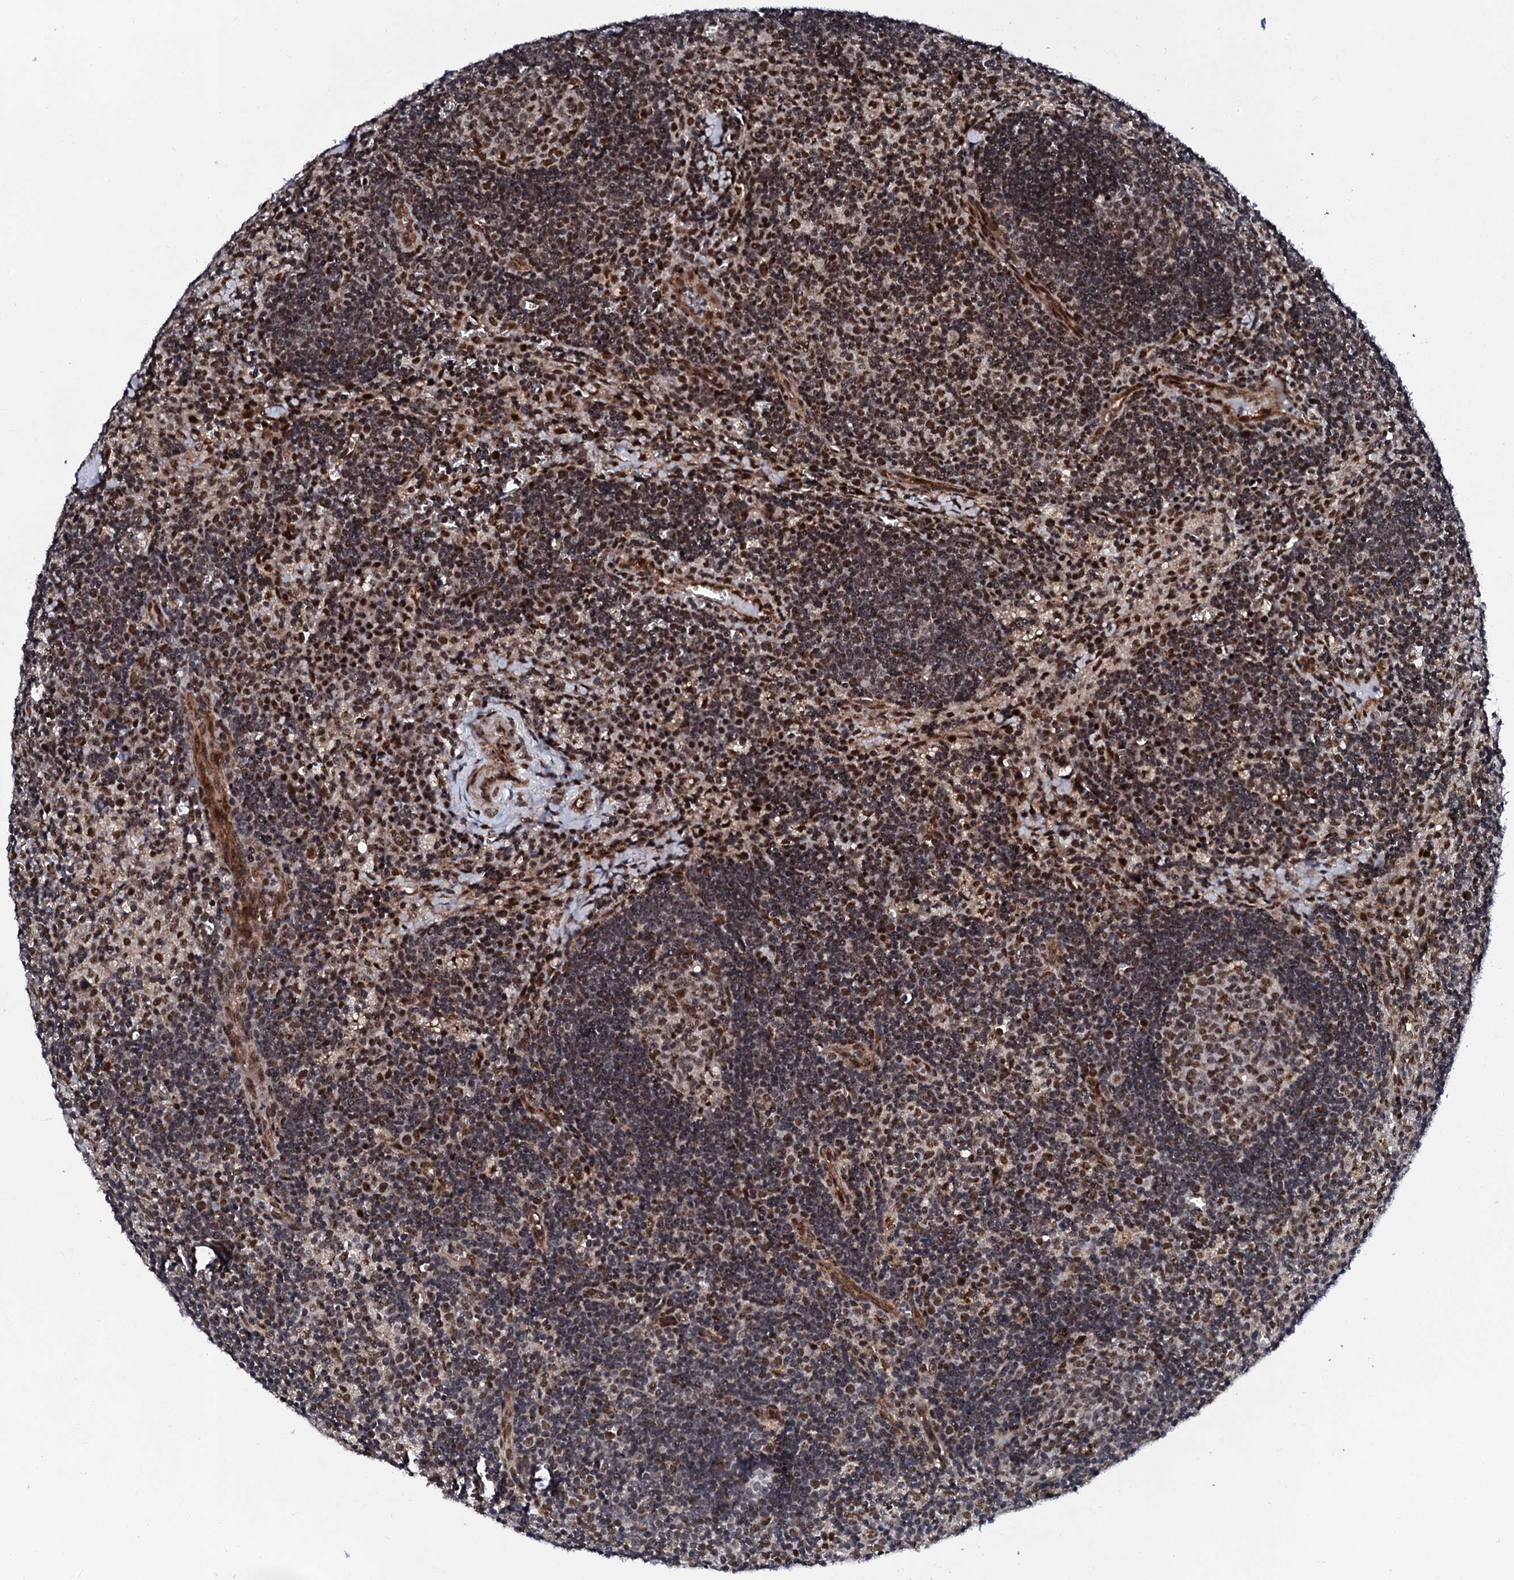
{"staining": {"intensity": "moderate", "quantity": ">75%", "location": "nuclear"}, "tissue": "lymph node", "cell_type": "Germinal center cells", "image_type": "normal", "snomed": [{"axis": "morphology", "description": "Normal tissue, NOS"}, {"axis": "topography", "description": "Lymph node"}], "caption": "The photomicrograph shows immunohistochemical staining of unremarkable lymph node. There is moderate nuclear positivity is seen in approximately >75% of germinal center cells.", "gene": "CSTF3", "patient": {"sex": "male", "age": 58}}